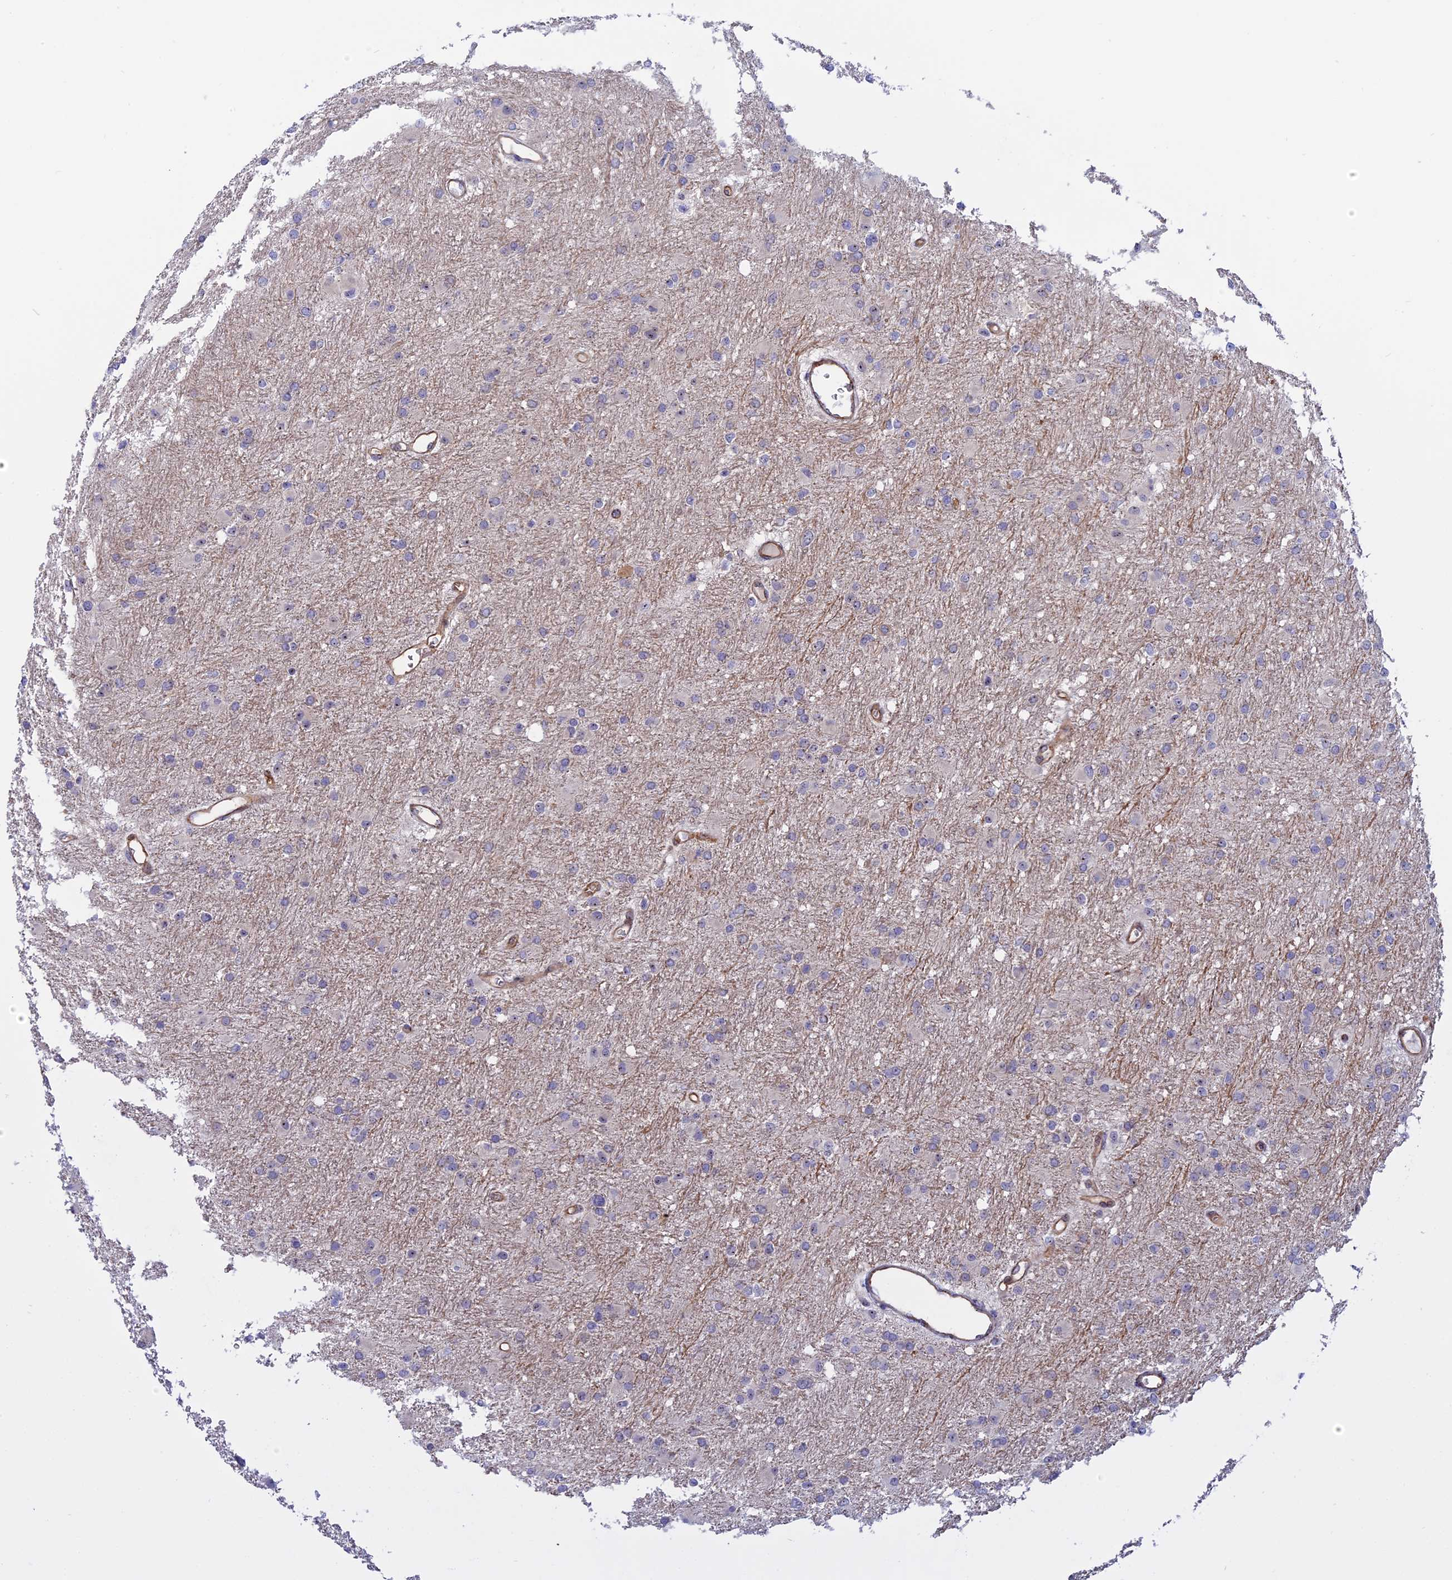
{"staining": {"intensity": "negative", "quantity": "none", "location": "none"}, "tissue": "glioma", "cell_type": "Tumor cells", "image_type": "cancer", "snomed": [{"axis": "morphology", "description": "Glioma, malignant, High grade"}, {"axis": "topography", "description": "Cerebral cortex"}], "caption": "IHC of glioma reveals no expression in tumor cells. Nuclei are stained in blue.", "gene": "DBNDD1", "patient": {"sex": "female", "age": 36}}